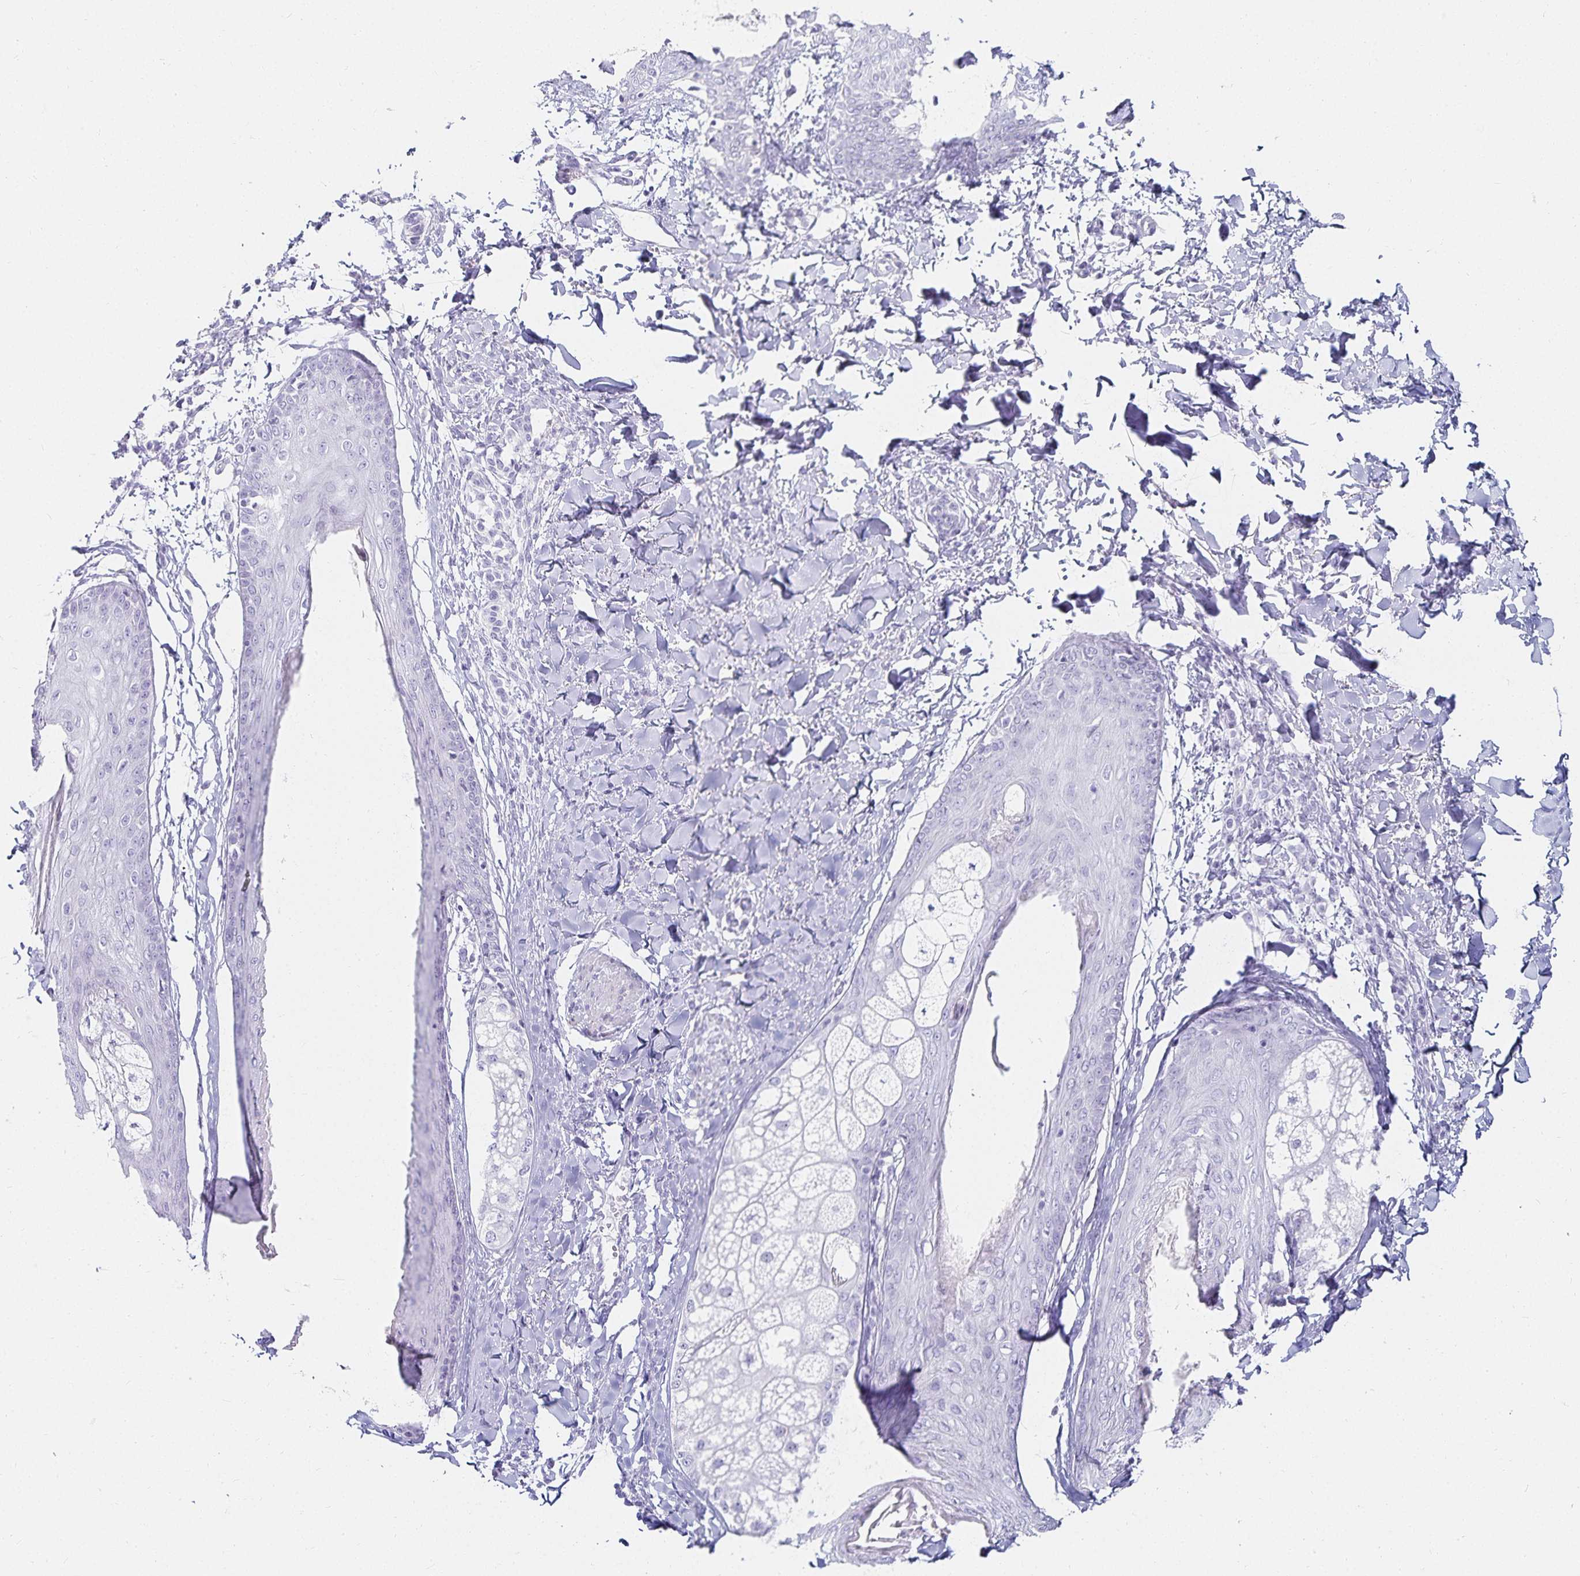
{"staining": {"intensity": "negative", "quantity": "none", "location": "none"}, "tissue": "skin", "cell_type": "Fibroblasts", "image_type": "normal", "snomed": [{"axis": "morphology", "description": "Normal tissue, NOS"}, {"axis": "topography", "description": "Skin"}], "caption": "Skin stained for a protein using immunohistochemistry displays no expression fibroblasts.", "gene": "GP2", "patient": {"sex": "male", "age": 16}}